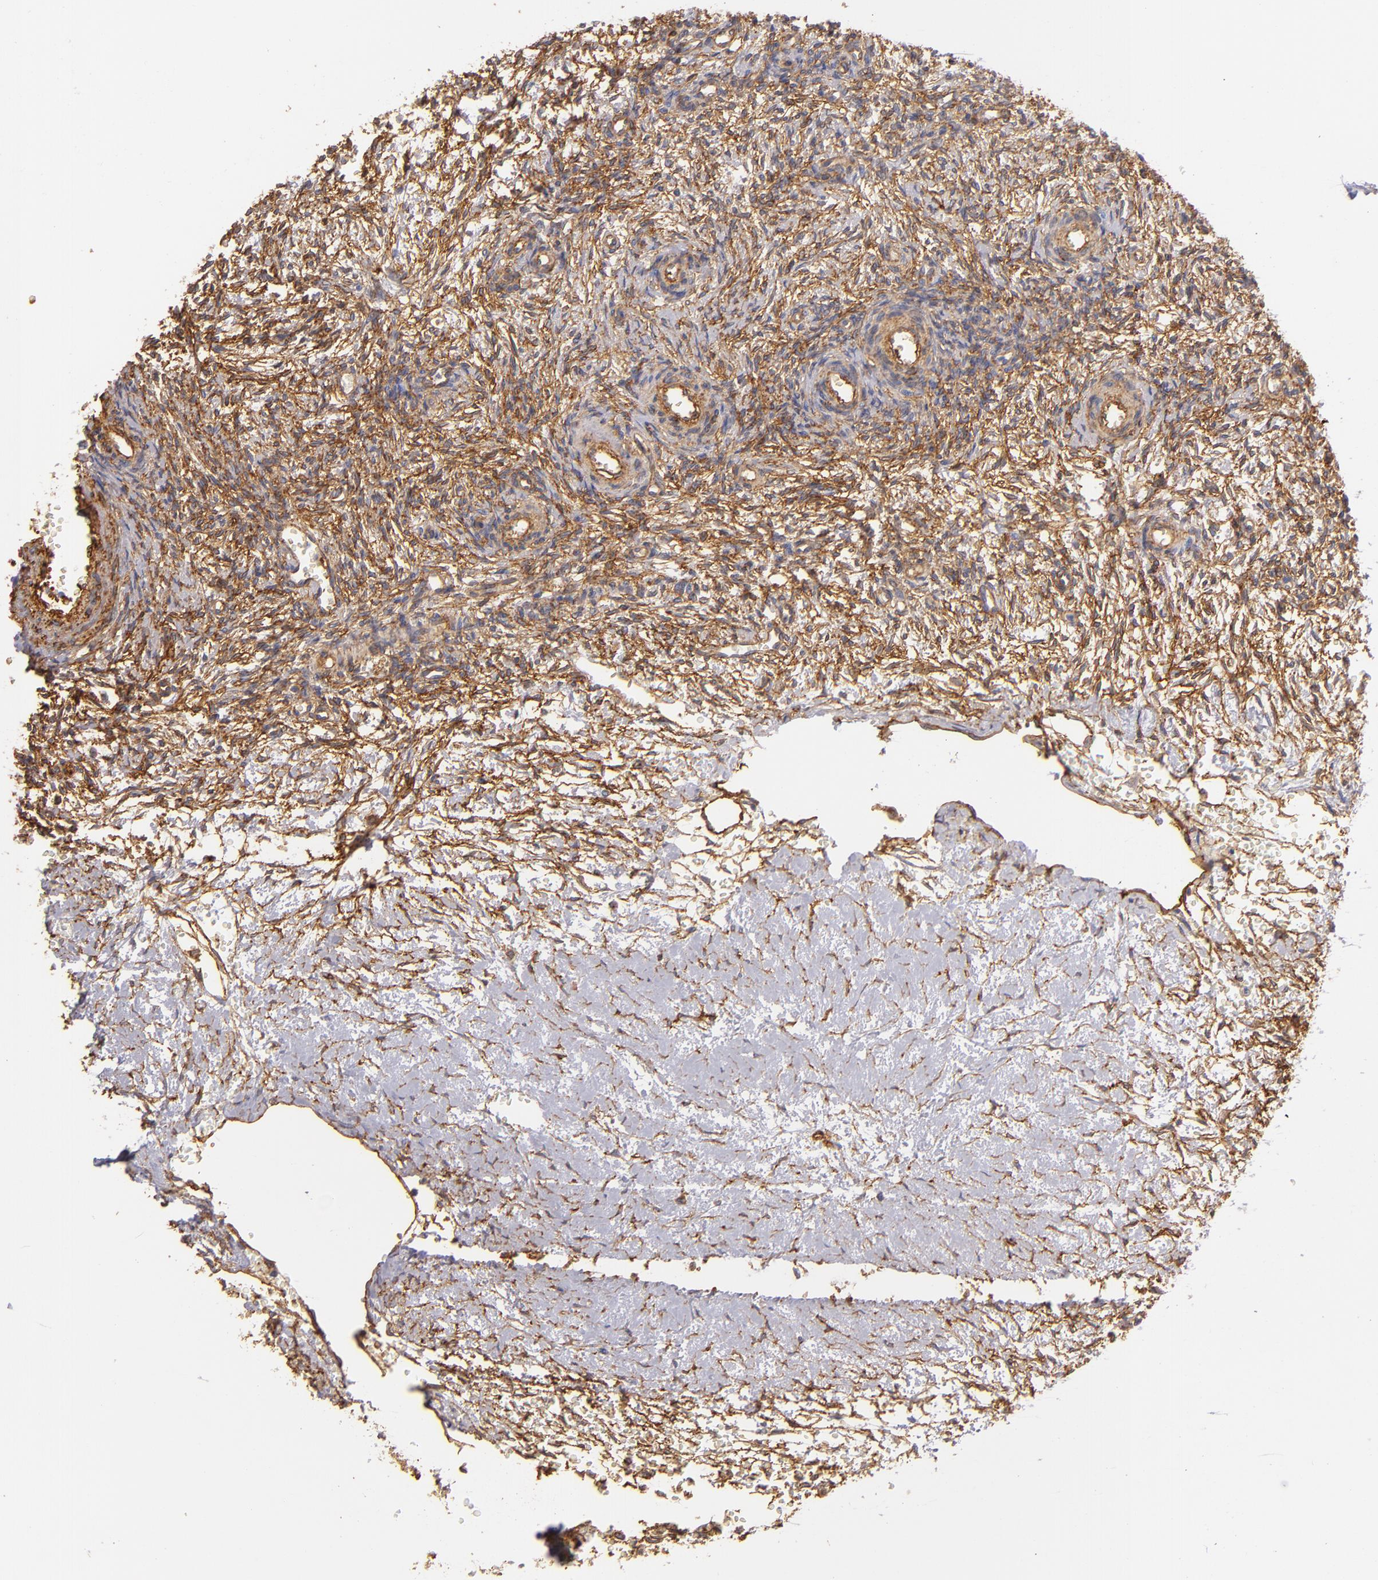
{"staining": {"intensity": "moderate", "quantity": ">75%", "location": "cytoplasmic/membranous"}, "tissue": "ovary", "cell_type": "Follicle cells", "image_type": "normal", "snomed": [{"axis": "morphology", "description": "Normal tissue, NOS"}, {"axis": "topography", "description": "Ovary"}], "caption": "Ovary stained with IHC demonstrates moderate cytoplasmic/membranous expression in approximately >75% of follicle cells. Using DAB (3,3'-diaminobenzidine) (brown) and hematoxylin (blue) stains, captured at high magnification using brightfield microscopy.", "gene": "CD151", "patient": {"sex": "female", "age": 39}}